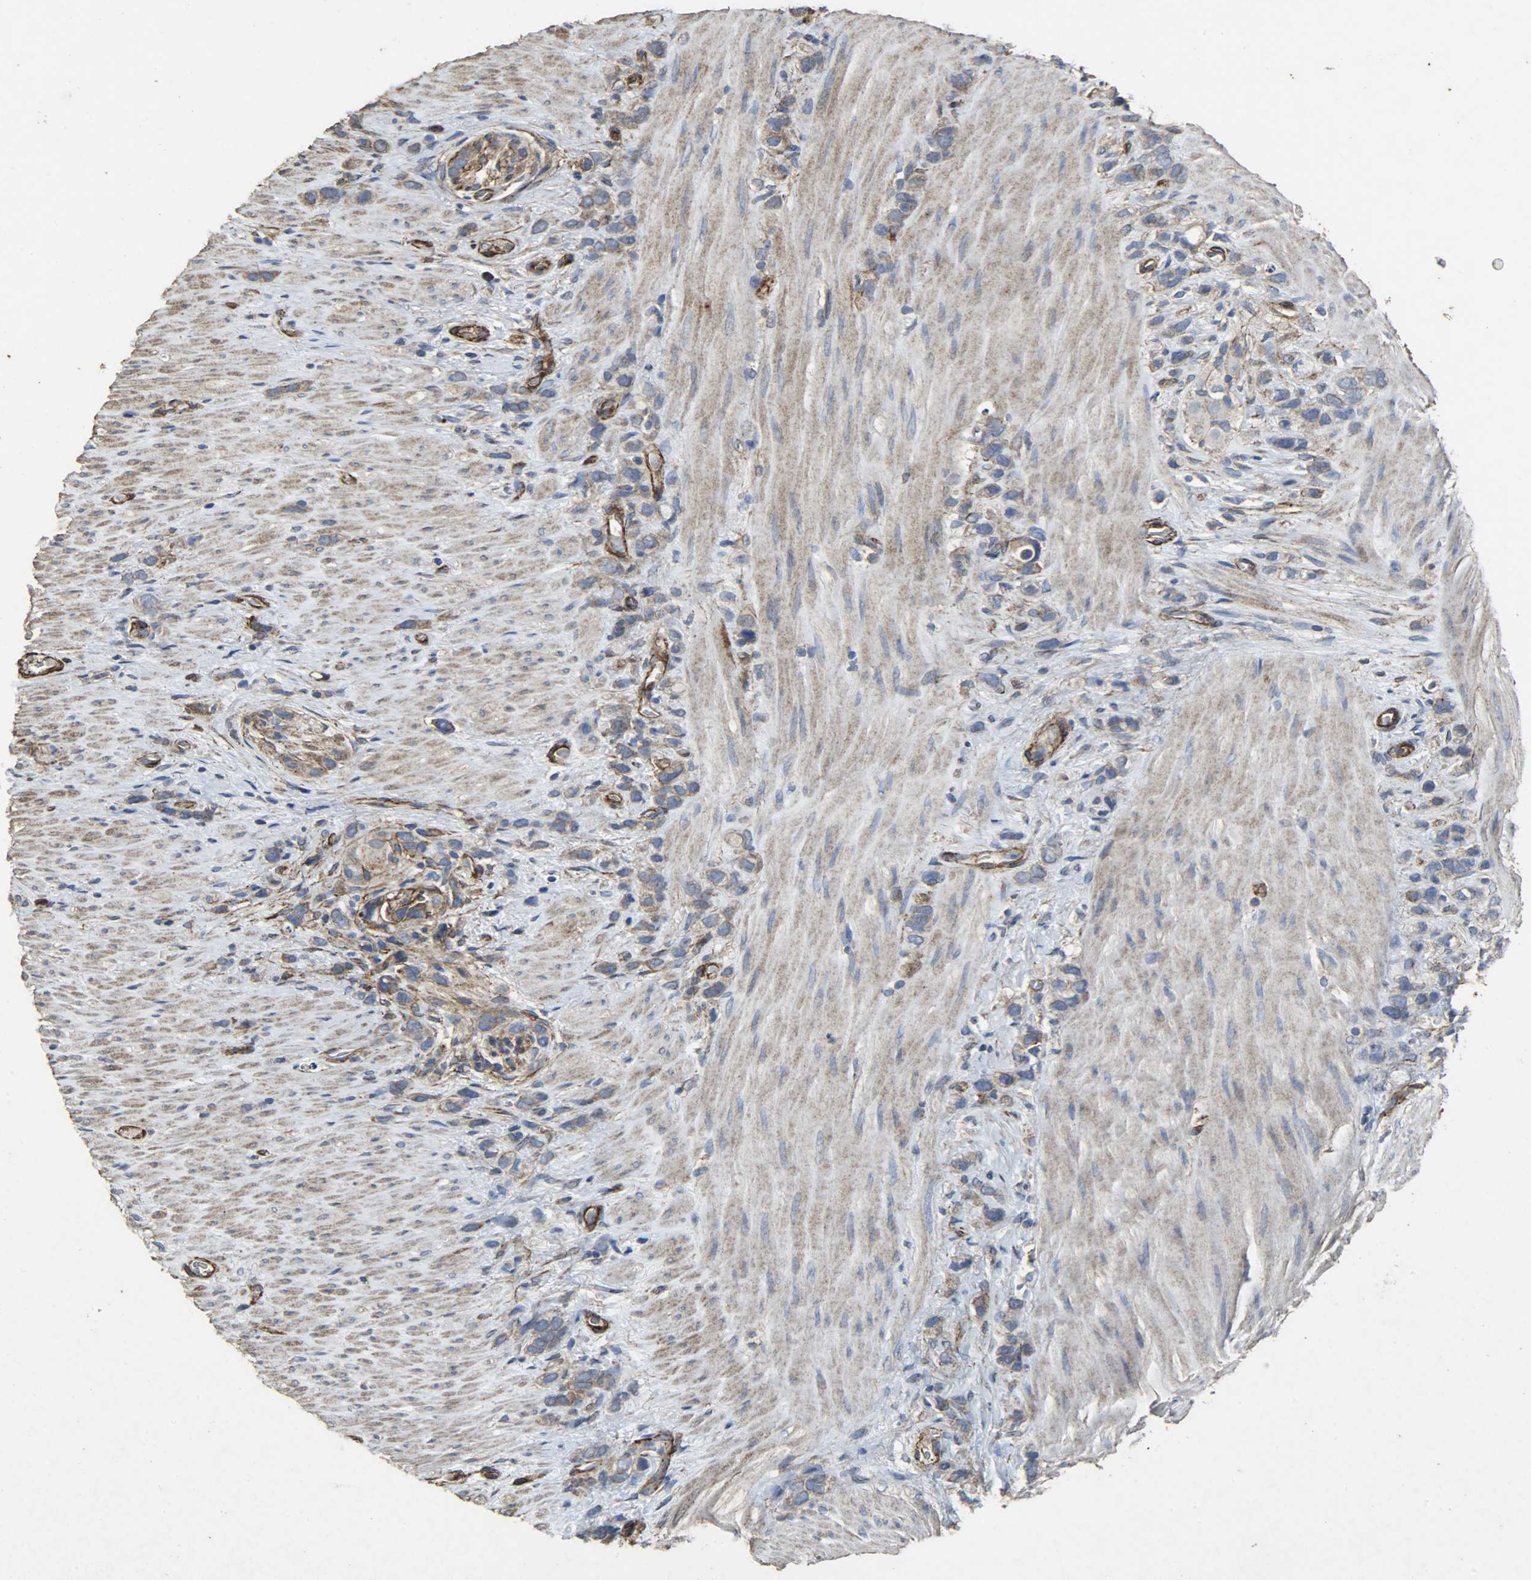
{"staining": {"intensity": "weak", "quantity": "25%-75%", "location": "cytoplasmic/membranous"}, "tissue": "stomach cancer", "cell_type": "Tumor cells", "image_type": "cancer", "snomed": [{"axis": "morphology", "description": "Normal tissue, NOS"}, {"axis": "morphology", "description": "Adenocarcinoma, NOS"}, {"axis": "morphology", "description": "Adenocarcinoma, High grade"}, {"axis": "topography", "description": "Stomach, upper"}, {"axis": "topography", "description": "Stomach"}], "caption": "Weak cytoplasmic/membranous protein staining is present in about 25%-75% of tumor cells in stomach cancer (adenocarcinoma). Immunohistochemistry stains the protein in brown and the nuclei are stained blue.", "gene": "TPM4", "patient": {"sex": "female", "age": 65}}